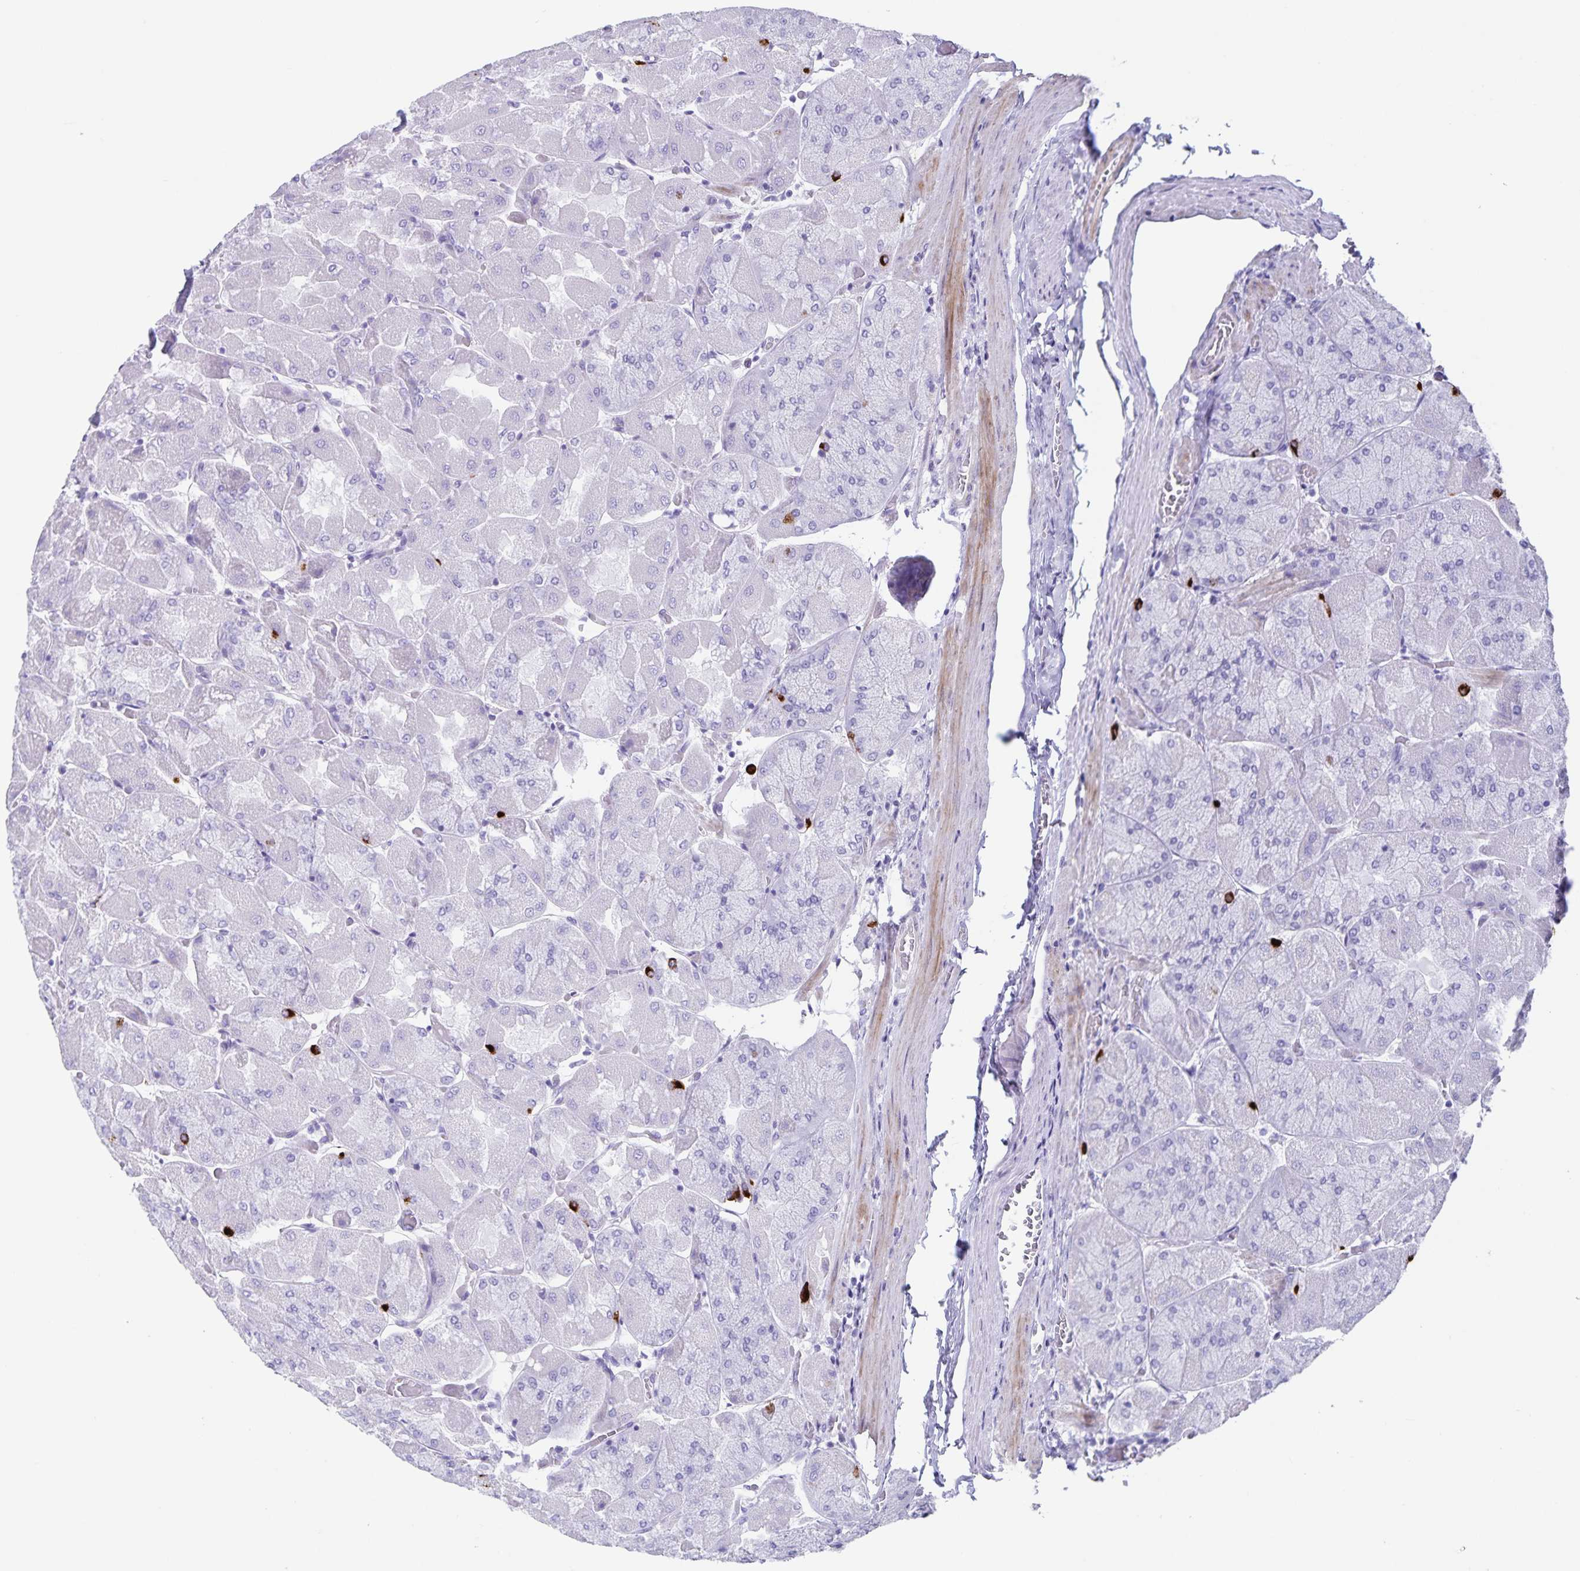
{"staining": {"intensity": "weak", "quantity": "<25%", "location": "cytoplasmic/membranous"}, "tissue": "stomach", "cell_type": "Glandular cells", "image_type": "normal", "snomed": [{"axis": "morphology", "description": "Normal tissue, NOS"}, {"axis": "topography", "description": "Stomach"}], "caption": "The micrograph shows no significant positivity in glandular cells of stomach. (Stains: DAB (3,3'-diaminobenzidine) IHC with hematoxylin counter stain, Microscopy: brightfield microscopy at high magnification).", "gene": "C11orf42", "patient": {"sex": "female", "age": 61}}